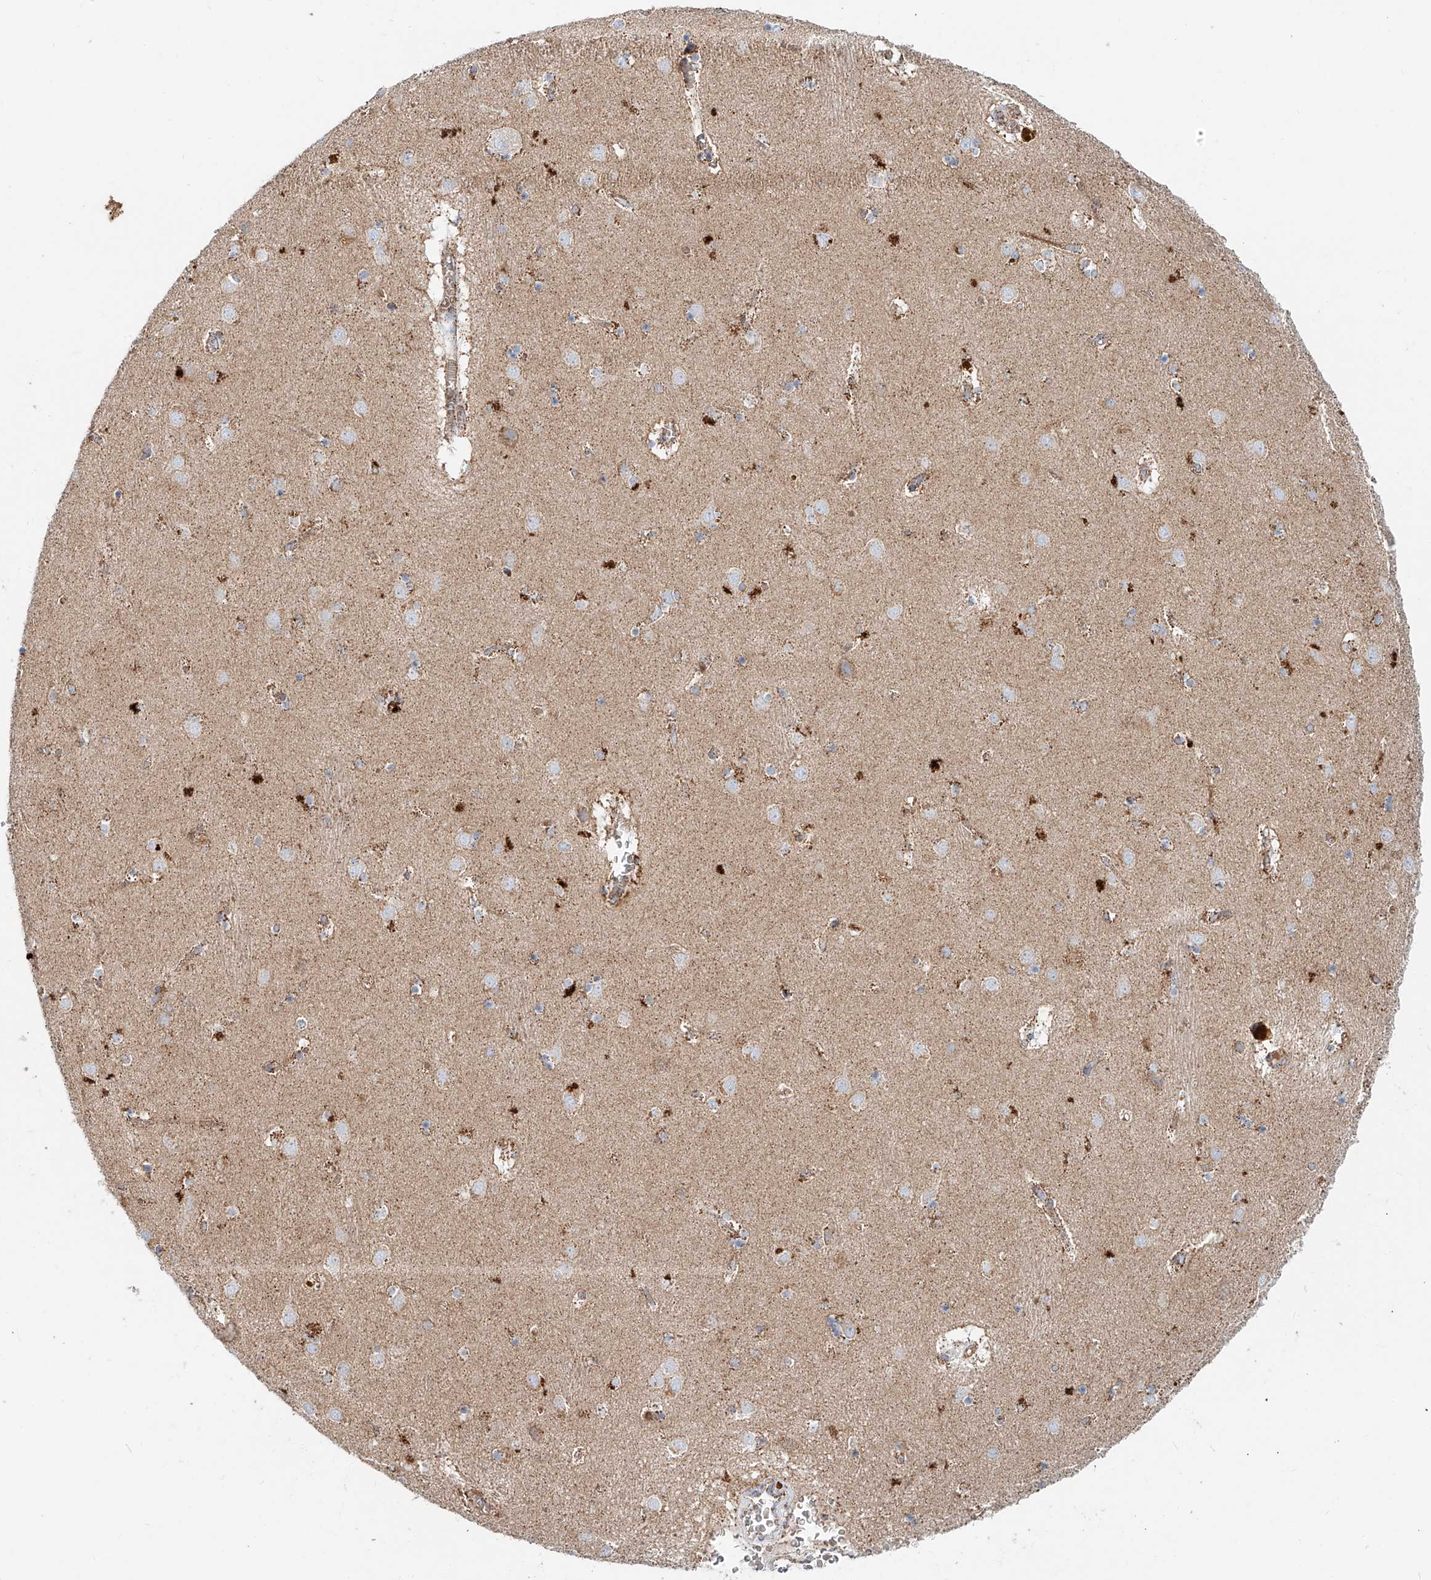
{"staining": {"intensity": "strong", "quantity": "25%-75%", "location": "cytoplasmic/membranous"}, "tissue": "caudate", "cell_type": "Glial cells", "image_type": "normal", "snomed": [{"axis": "morphology", "description": "Normal tissue, NOS"}, {"axis": "topography", "description": "Lateral ventricle wall"}], "caption": "High-magnification brightfield microscopy of normal caudate stained with DAB (3,3'-diaminobenzidine) (brown) and counterstained with hematoxylin (blue). glial cells exhibit strong cytoplasmic/membranous expression is identified in approximately25%-75% of cells.", "gene": "CARD10", "patient": {"sex": "male", "age": 70}}